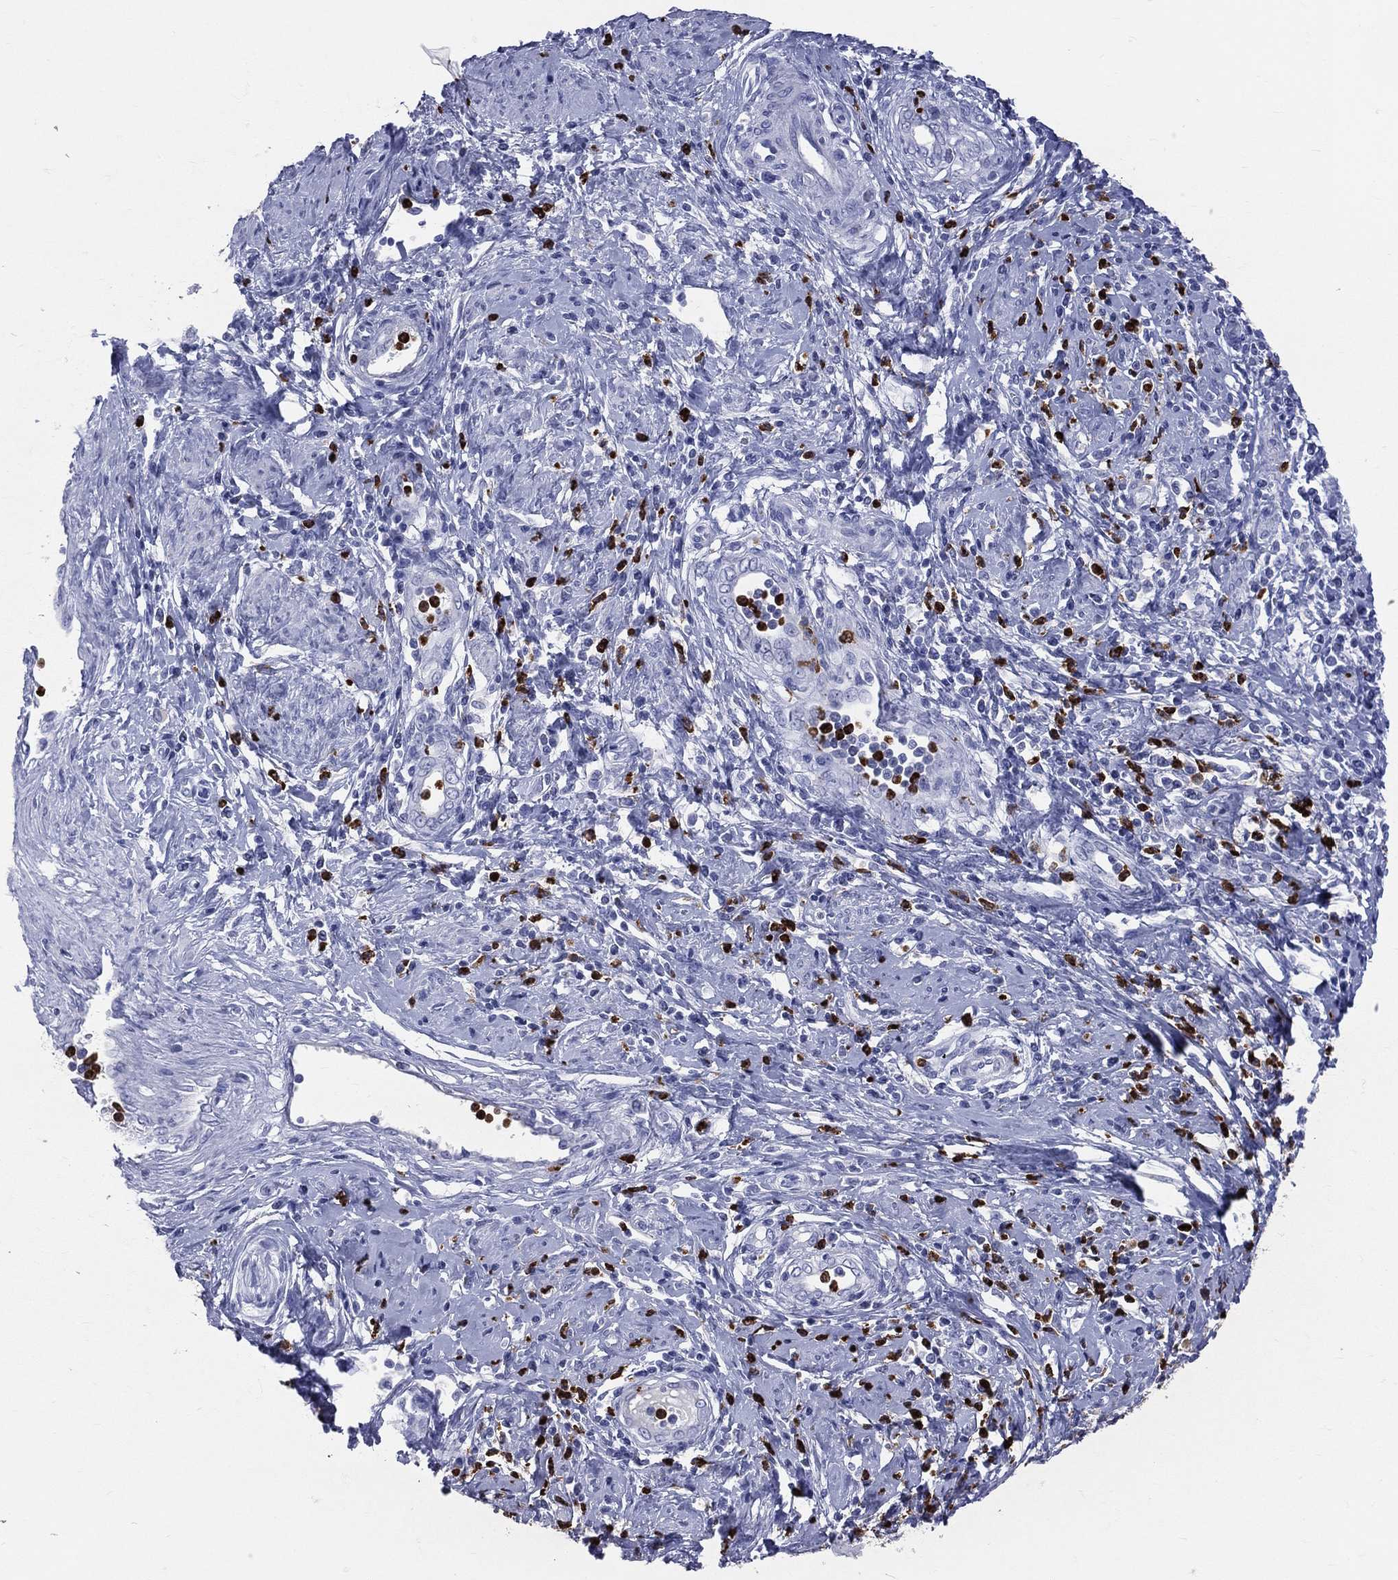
{"staining": {"intensity": "negative", "quantity": "none", "location": "none"}, "tissue": "cervical cancer", "cell_type": "Tumor cells", "image_type": "cancer", "snomed": [{"axis": "morphology", "description": "Squamous cell carcinoma, NOS"}, {"axis": "topography", "description": "Cervix"}], "caption": "This is a histopathology image of immunohistochemistry staining of cervical cancer, which shows no expression in tumor cells. Brightfield microscopy of IHC stained with DAB (brown) and hematoxylin (blue), captured at high magnification.", "gene": "PGLYRP1", "patient": {"sex": "female", "age": 26}}